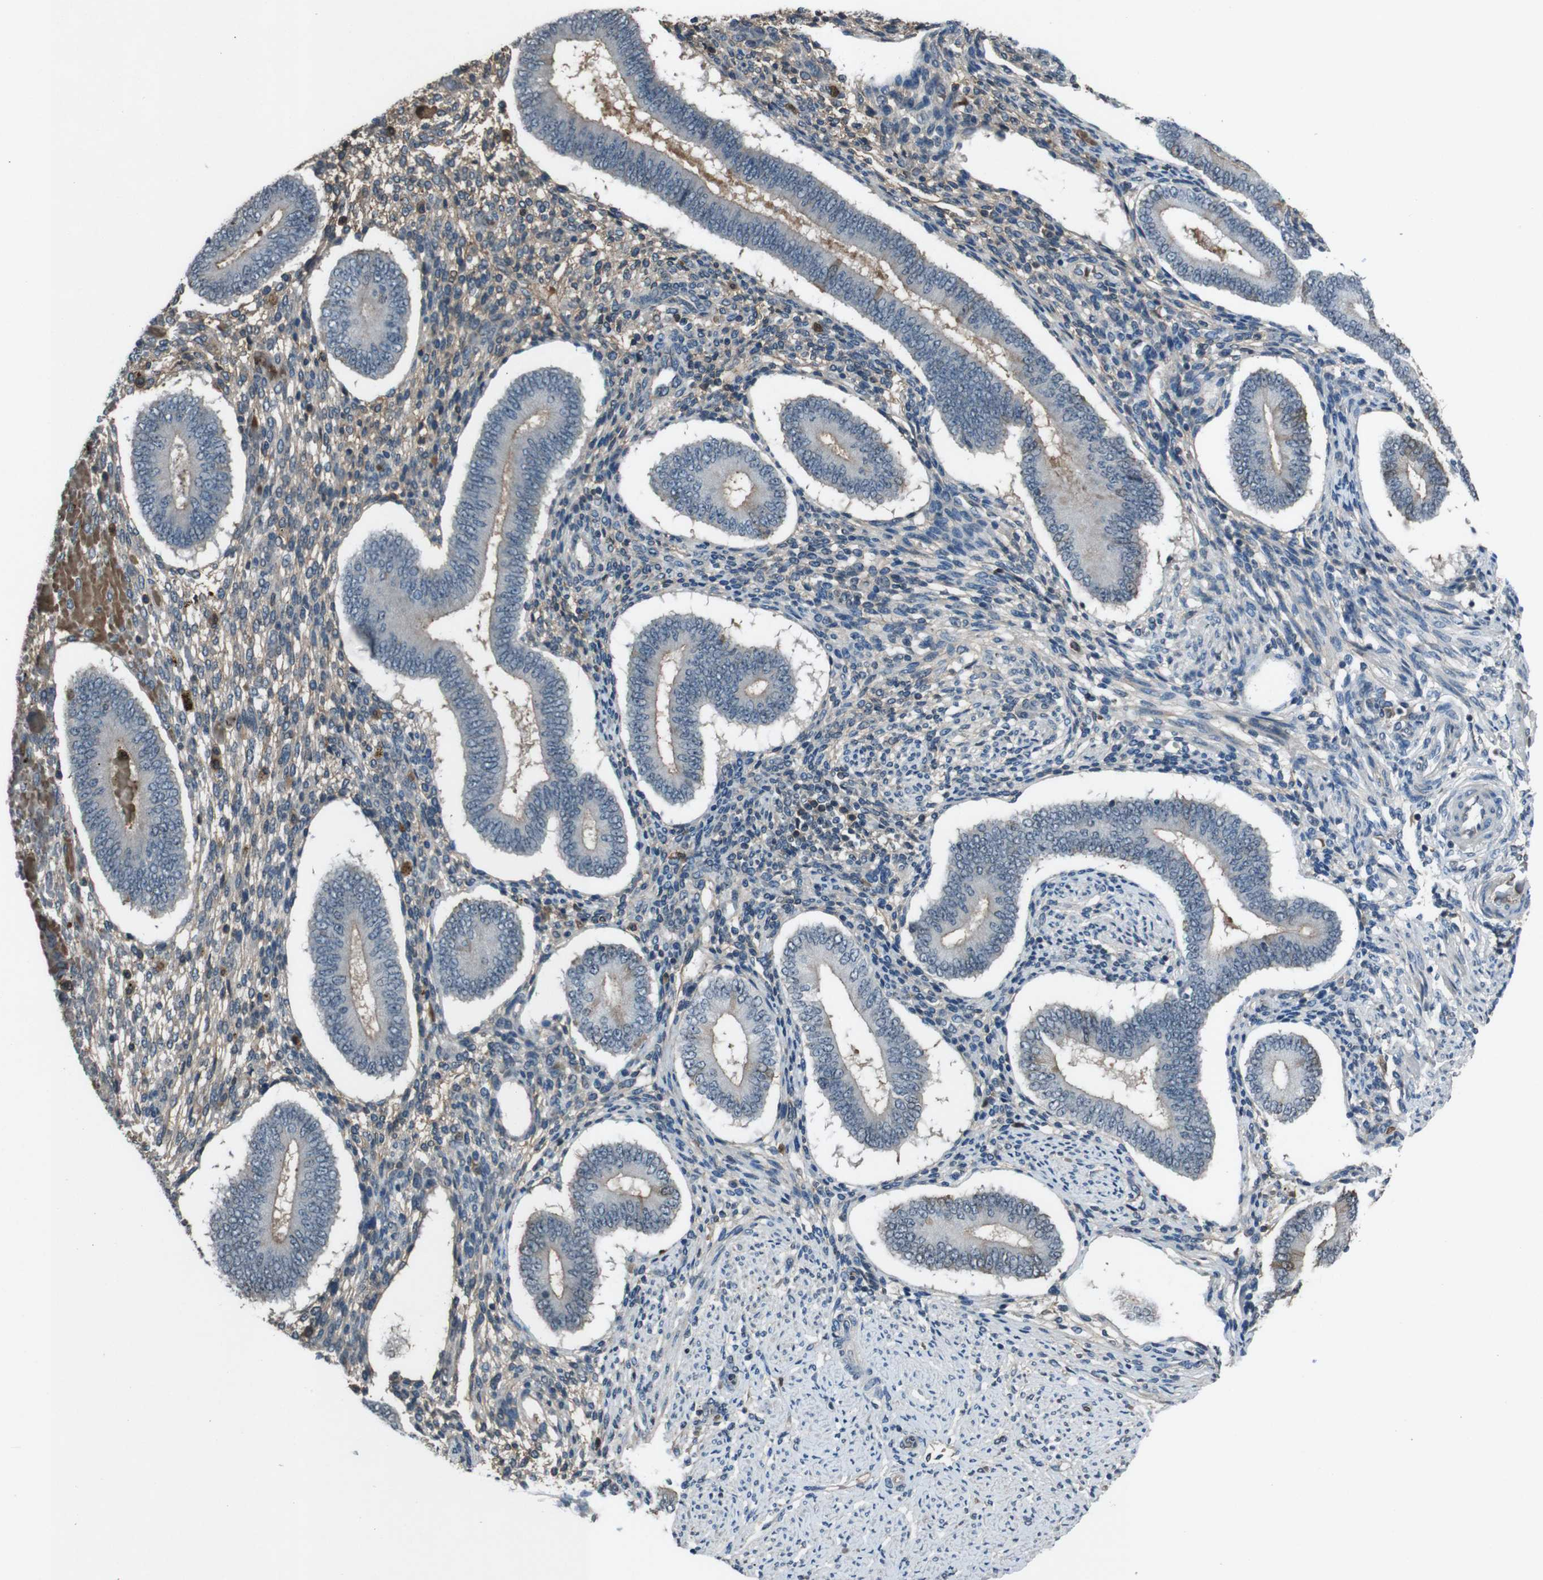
{"staining": {"intensity": "weak", "quantity": "25%-75%", "location": "cytoplasmic/membranous"}, "tissue": "endometrium", "cell_type": "Cells in endometrial stroma", "image_type": "normal", "snomed": [{"axis": "morphology", "description": "Normal tissue, NOS"}, {"axis": "topography", "description": "Endometrium"}], "caption": "Endometrium stained for a protein (brown) reveals weak cytoplasmic/membranous positive positivity in approximately 25%-75% of cells in endometrial stroma.", "gene": "UGT1A6", "patient": {"sex": "female", "age": 42}}